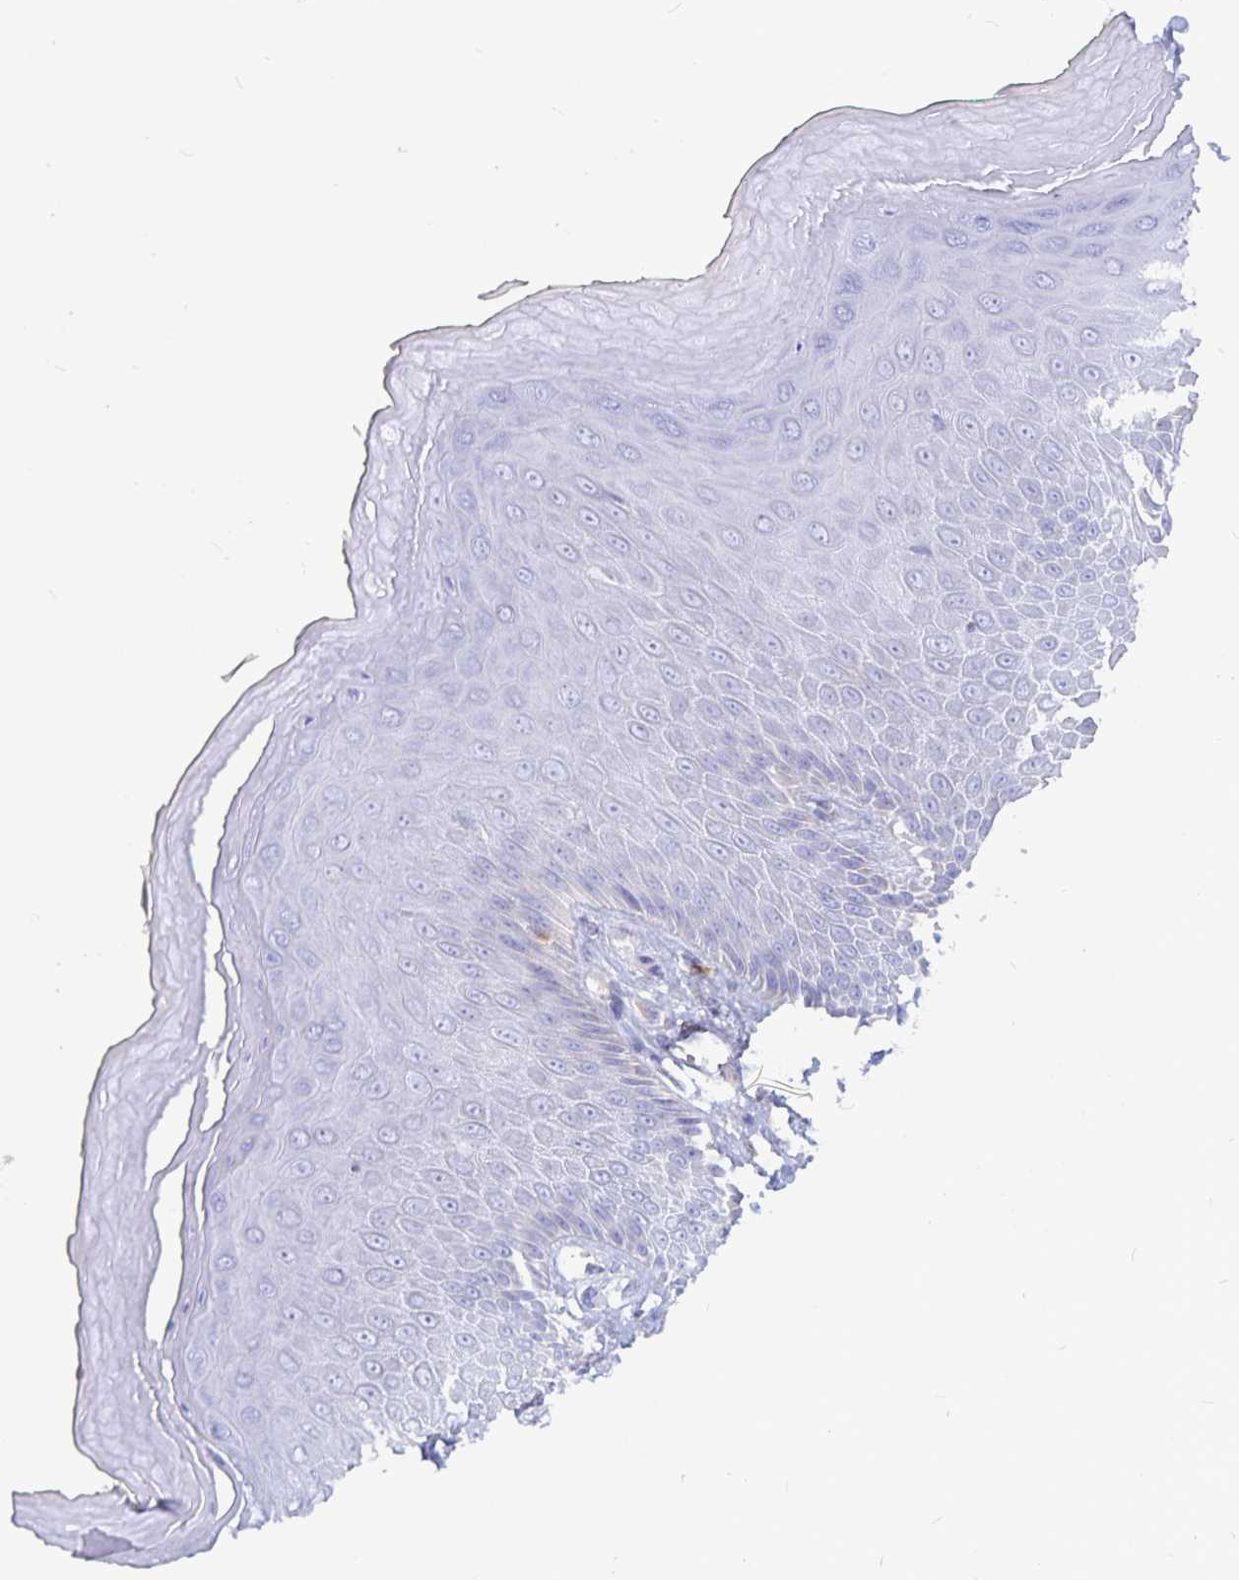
{"staining": {"intensity": "weak", "quantity": "<25%", "location": "cytoplasmic/membranous"}, "tissue": "skin", "cell_type": "Epidermal cells", "image_type": "normal", "snomed": [{"axis": "morphology", "description": "Normal tissue, NOS"}, {"axis": "topography", "description": "Anal"}, {"axis": "topography", "description": "Peripheral nerve tissue"}], "caption": "Protein analysis of unremarkable skin displays no significant positivity in epidermal cells.", "gene": "PKHD1", "patient": {"sex": "male", "age": 78}}